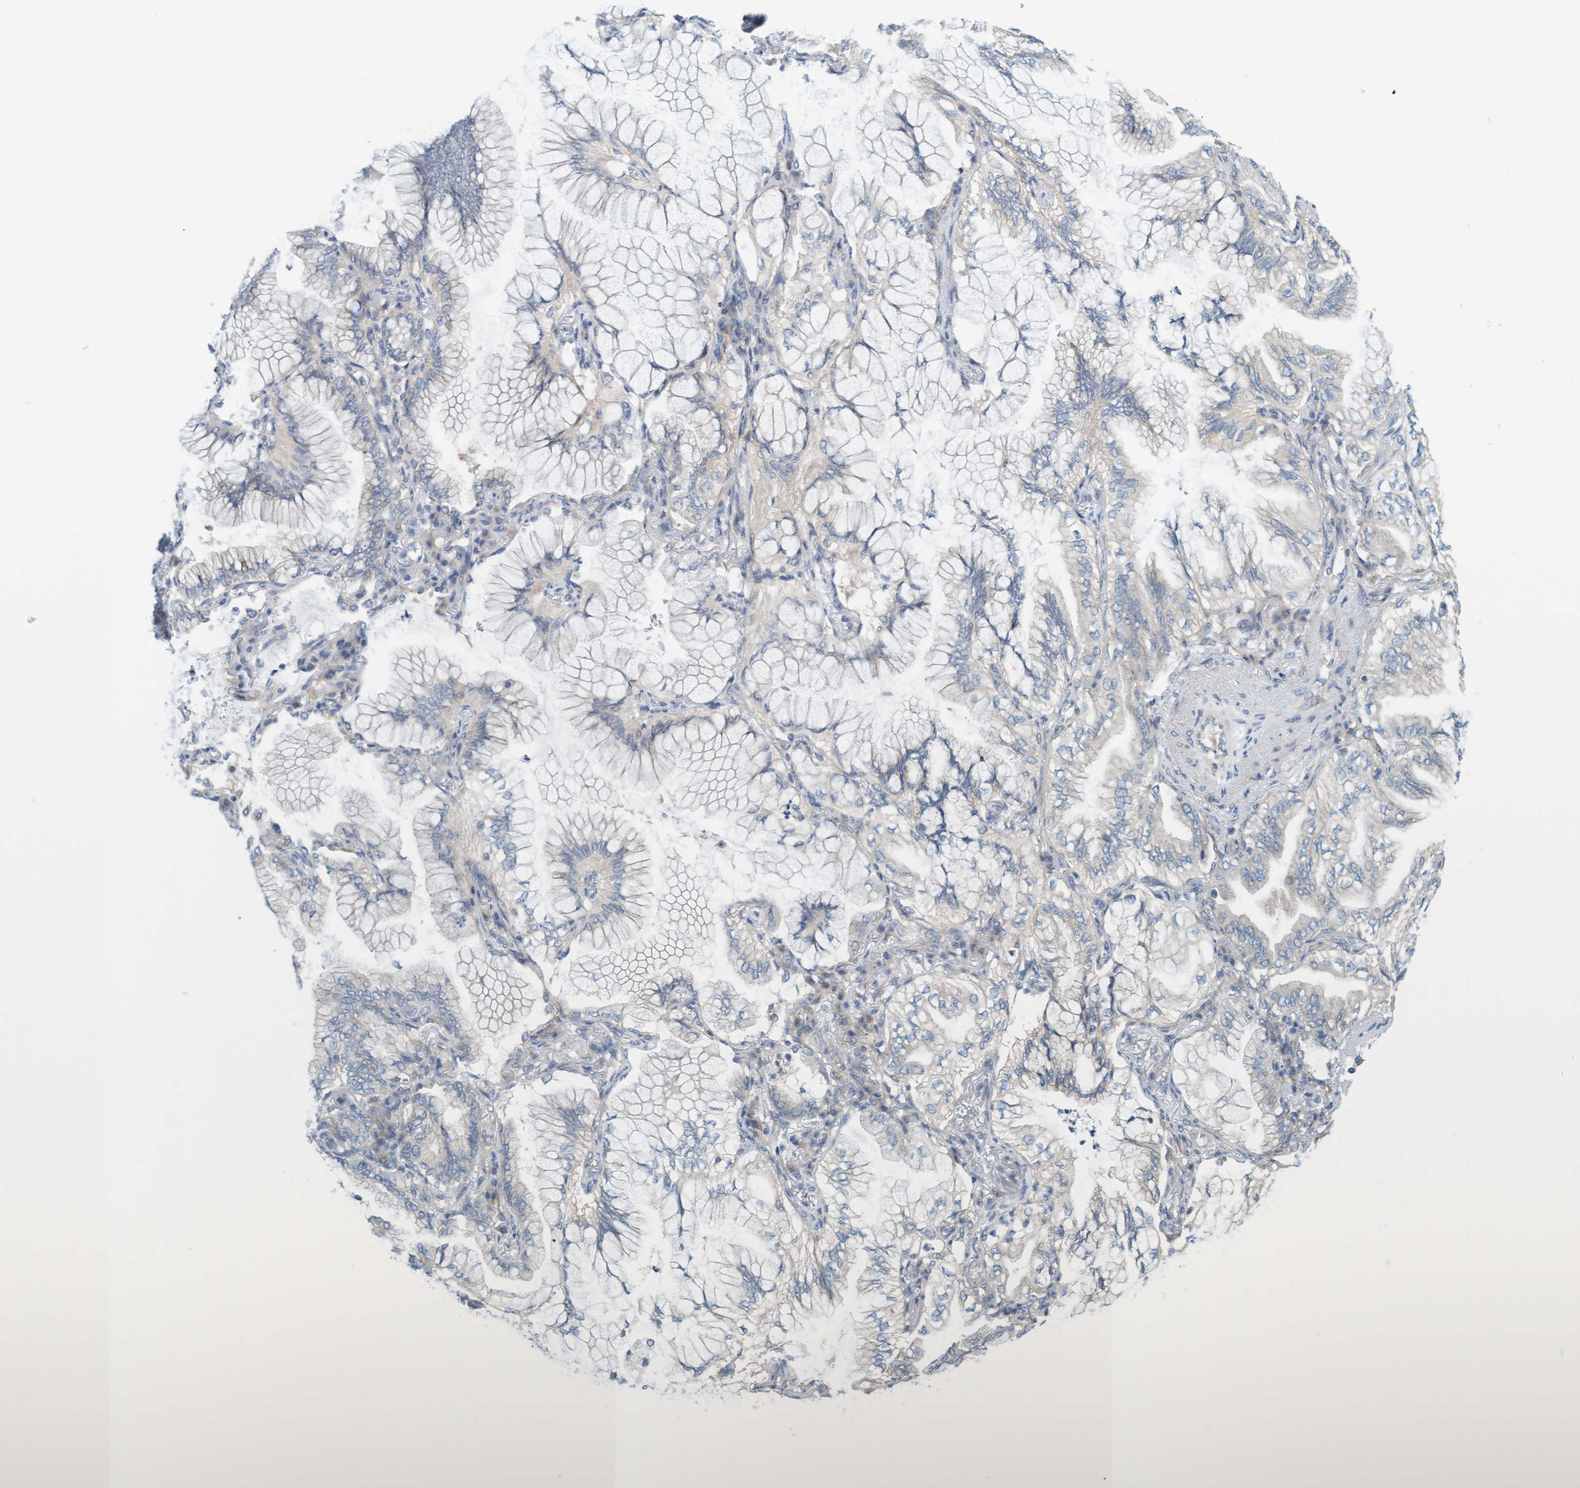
{"staining": {"intensity": "negative", "quantity": "none", "location": "none"}, "tissue": "lung cancer", "cell_type": "Tumor cells", "image_type": "cancer", "snomed": [{"axis": "morphology", "description": "Adenocarcinoma, NOS"}, {"axis": "topography", "description": "Lung"}], "caption": "The micrograph demonstrates no significant expression in tumor cells of lung cancer.", "gene": "UBAP1", "patient": {"sex": "female", "age": 70}}